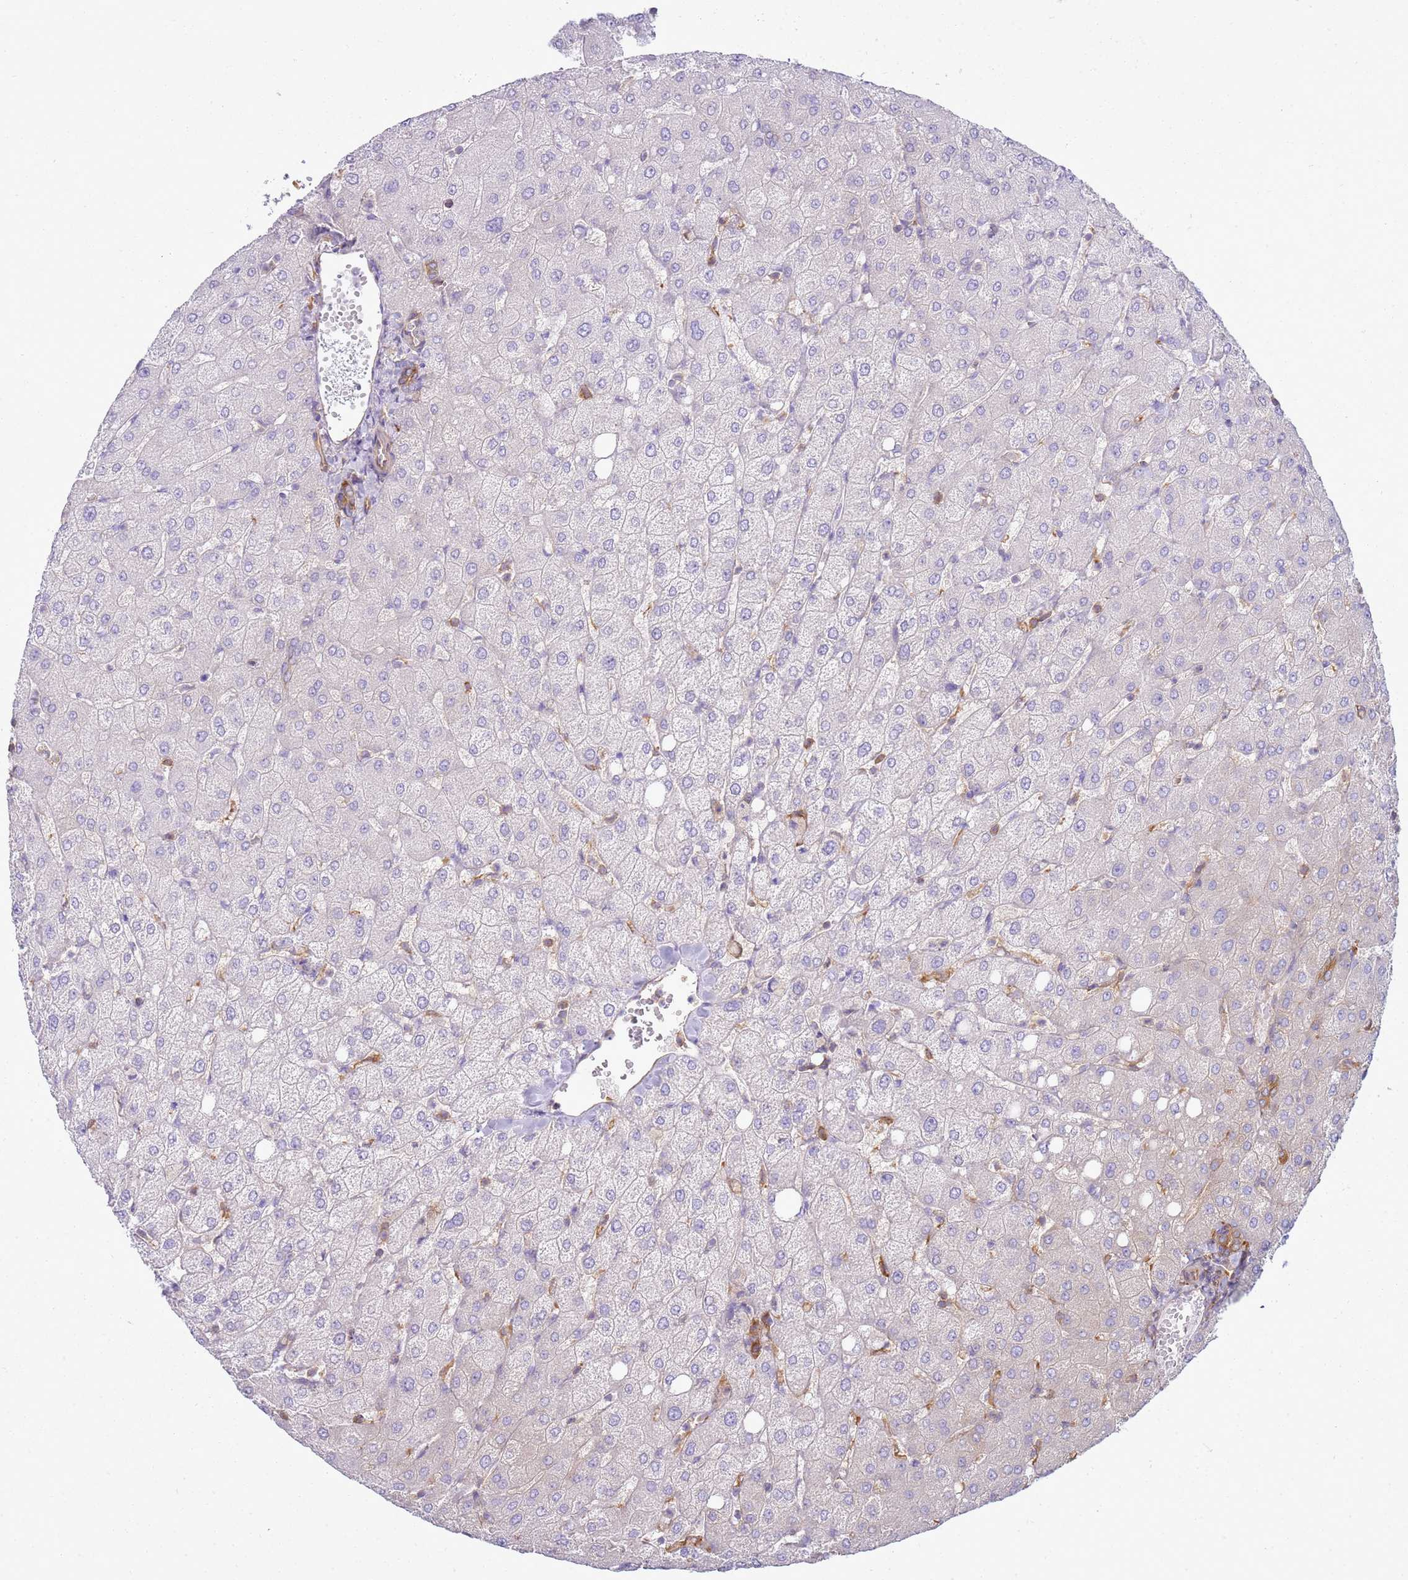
{"staining": {"intensity": "moderate", "quantity": ">75%", "location": "cytoplasmic/membranous"}, "tissue": "liver", "cell_type": "Cholangiocytes", "image_type": "normal", "snomed": [{"axis": "morphology", "description": "Normal tissue, NOS"}, {"axis": "topography", "description": "Liver"}], "caption": "Immunohistochemical staining of normal liver displays medium levels of moderate cytoplasmic/membranous expression in about >75% of cholangiocytes.", "gene": "SNX21", "patient": {"sex": "female", "age": 54}}